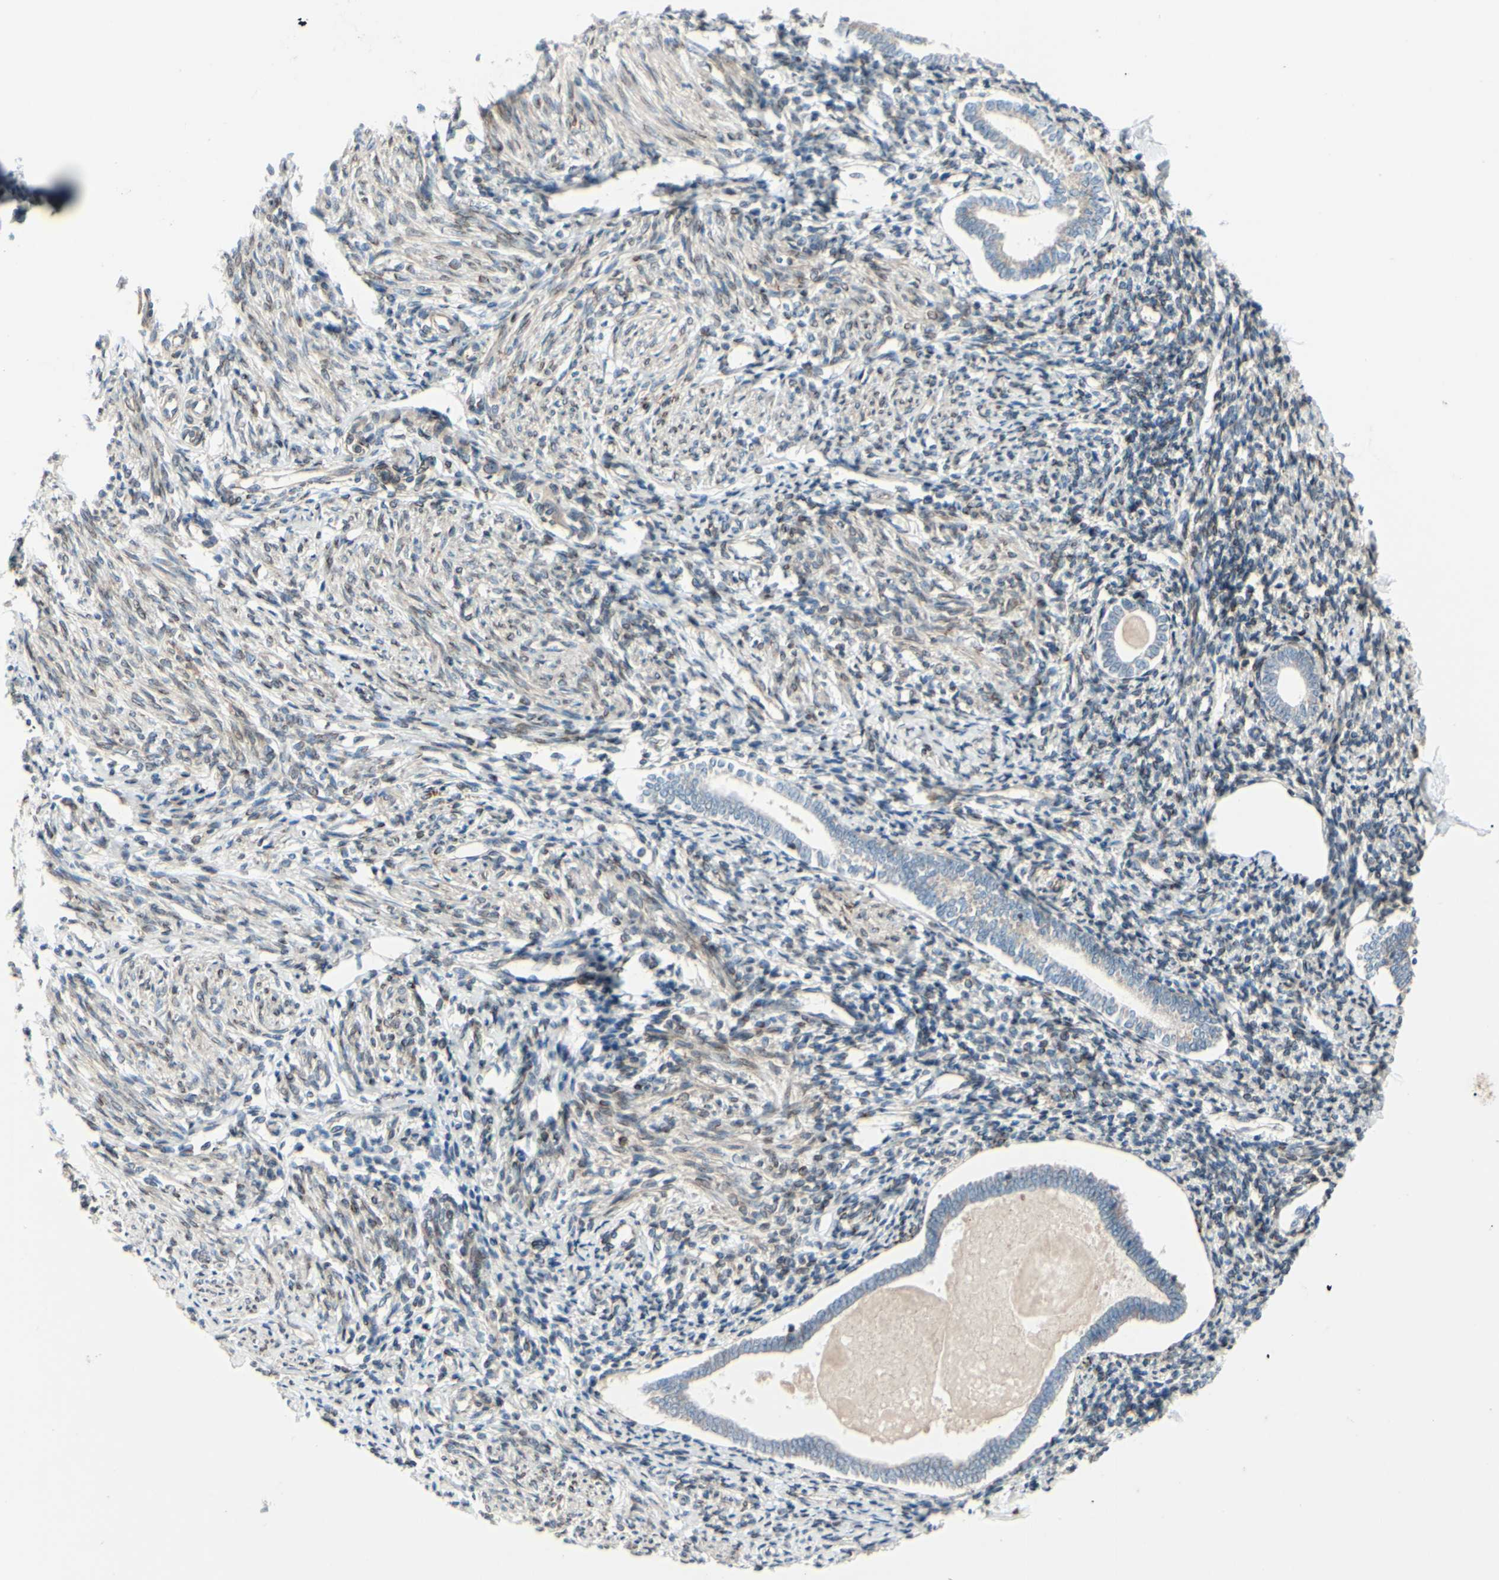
{"staining": {"intensity": "moderate", "quantity": ">75%", "location": "cytoplasmic/membranous"}, "tissue": "endometrium", "cell_type": "Cells in endometrial stroma", "image_type": "normal", "snomed": [{"axis": "morphology", "description": "Normal tissue, NOS"}, {"axis": "topography", "description": "Endometrium"}], "caption": "Protein staining demonstrates moderate cytoplasmic/membranous expression in about >75% of cells in endometrial stroma in unremarkable endometrium.", "gene": "PRAF2", "patient": {"sex": "female", "age": 71}}